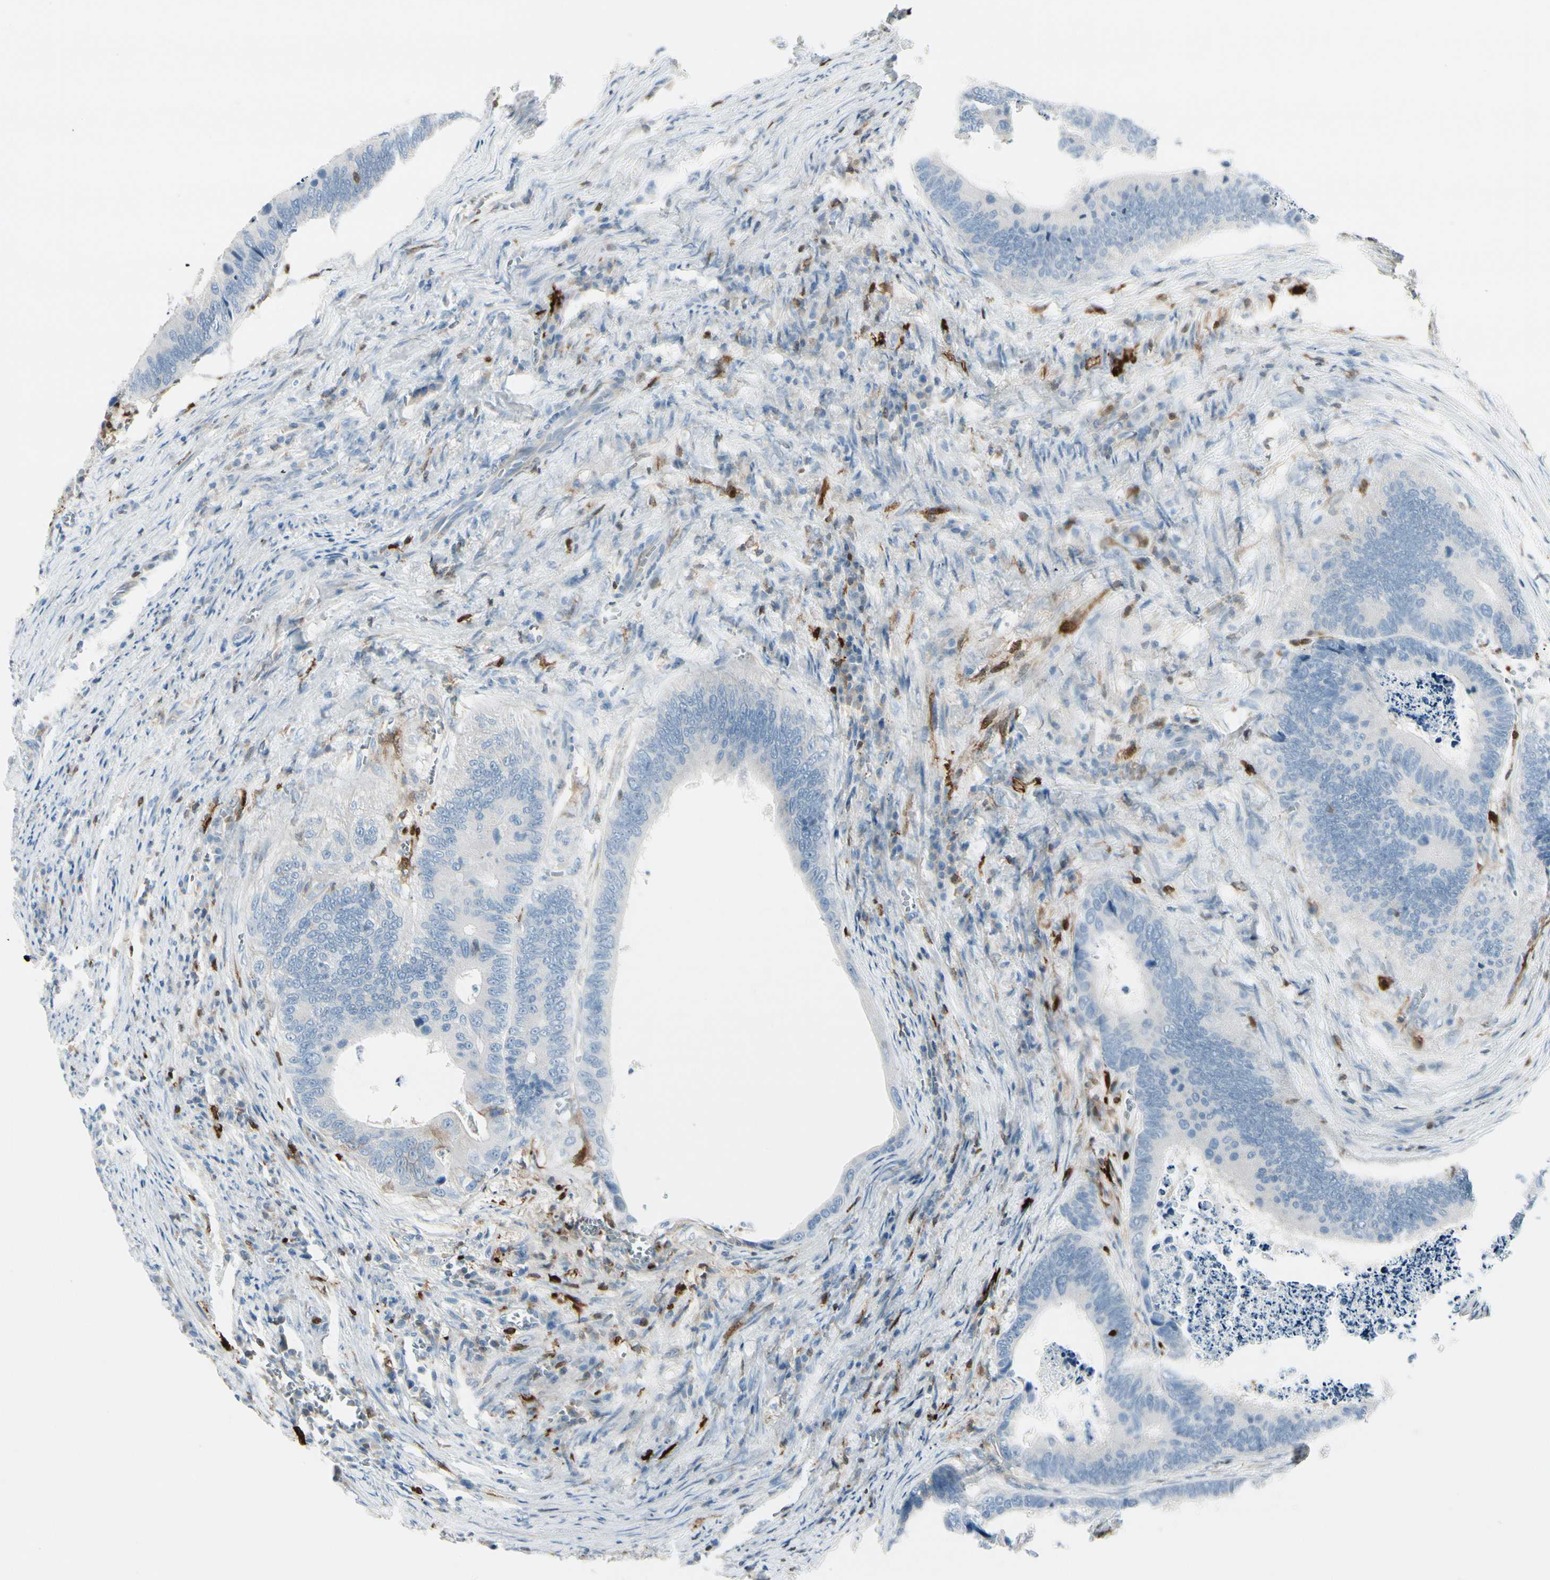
{"staining": {"intensity": "negative", "quantity": "none", "location": "none"}, "tissue": "colorectal cancer", "cell_type": "Tumor cells", "image_type": "cancer", "snomed": [{"axis": "morphology", "description": "Adenocarcinoma, NOS"}, {"axis": "topography", "description": "Colon"}], "caption": "An IHC photomicrograph of colorectal cancer (adenocarcinoma) is shown. There is no staining in tumor cells of colorectal cancer (adenocarcinoma).", "gene": "TRAF1", "patient": {"sex": "male", "age": 72}}